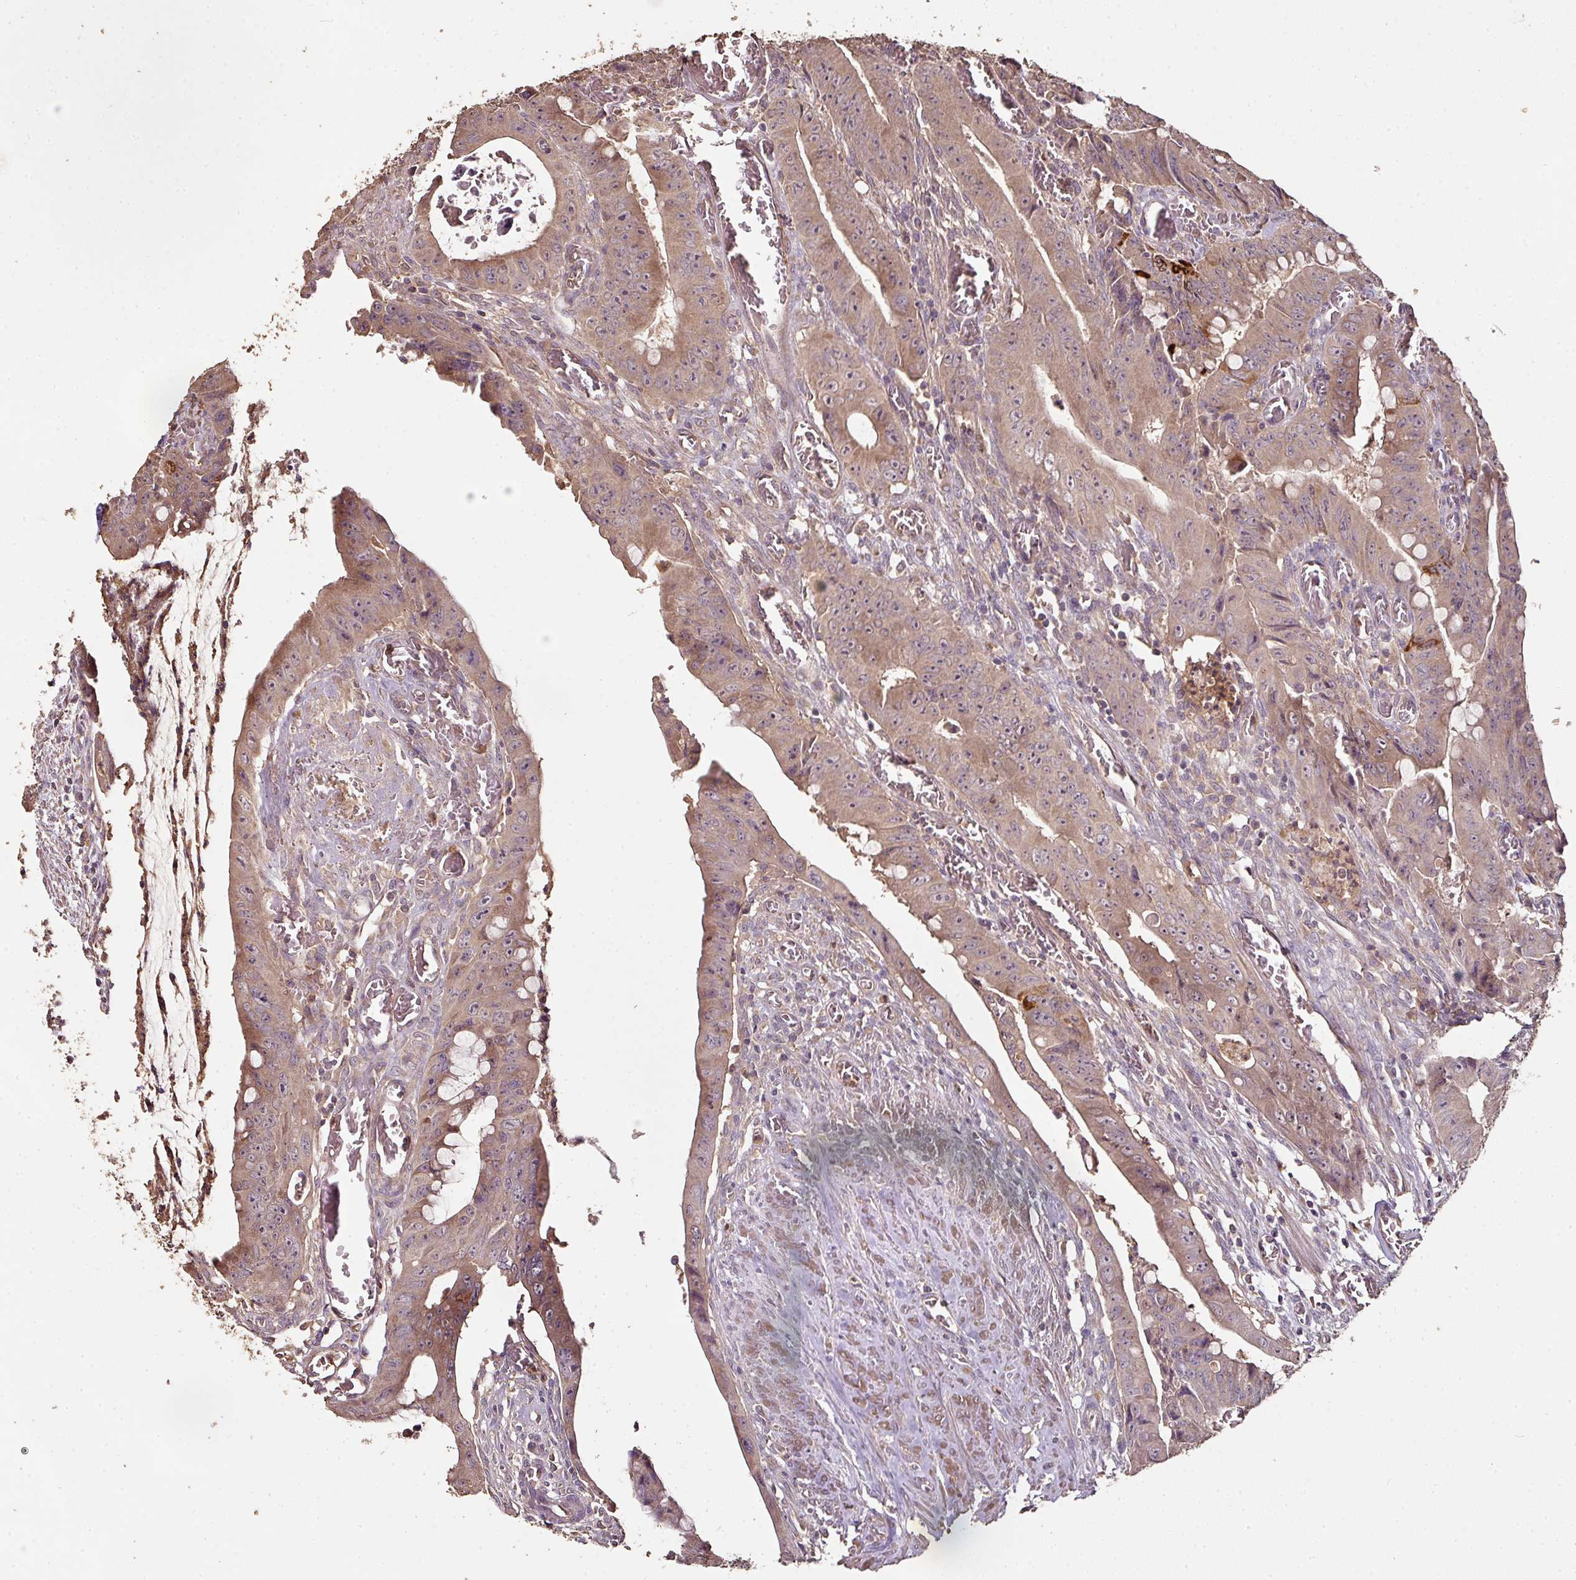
{"staining": {"intensity": "moderate", "quantity": ">75%", "location": "cytoplasmic/membranous"}, "tissue": "colorectal cancer", "cell_type": "Tumor cells", "image_type": "cancer", "snomed": [{"axis": "morphology", "description": "Adenocarcinoma, NOS"}, {"axis": "topography", "description": "Rectum"}], "caption": "Colorectal cancer stained with IHC demonstrates moderate cytoplasmic/membranous staining in about >75% of tumor cells.", "gene": "SKIC2", "patient": {"sex": "male", "age": 78}}